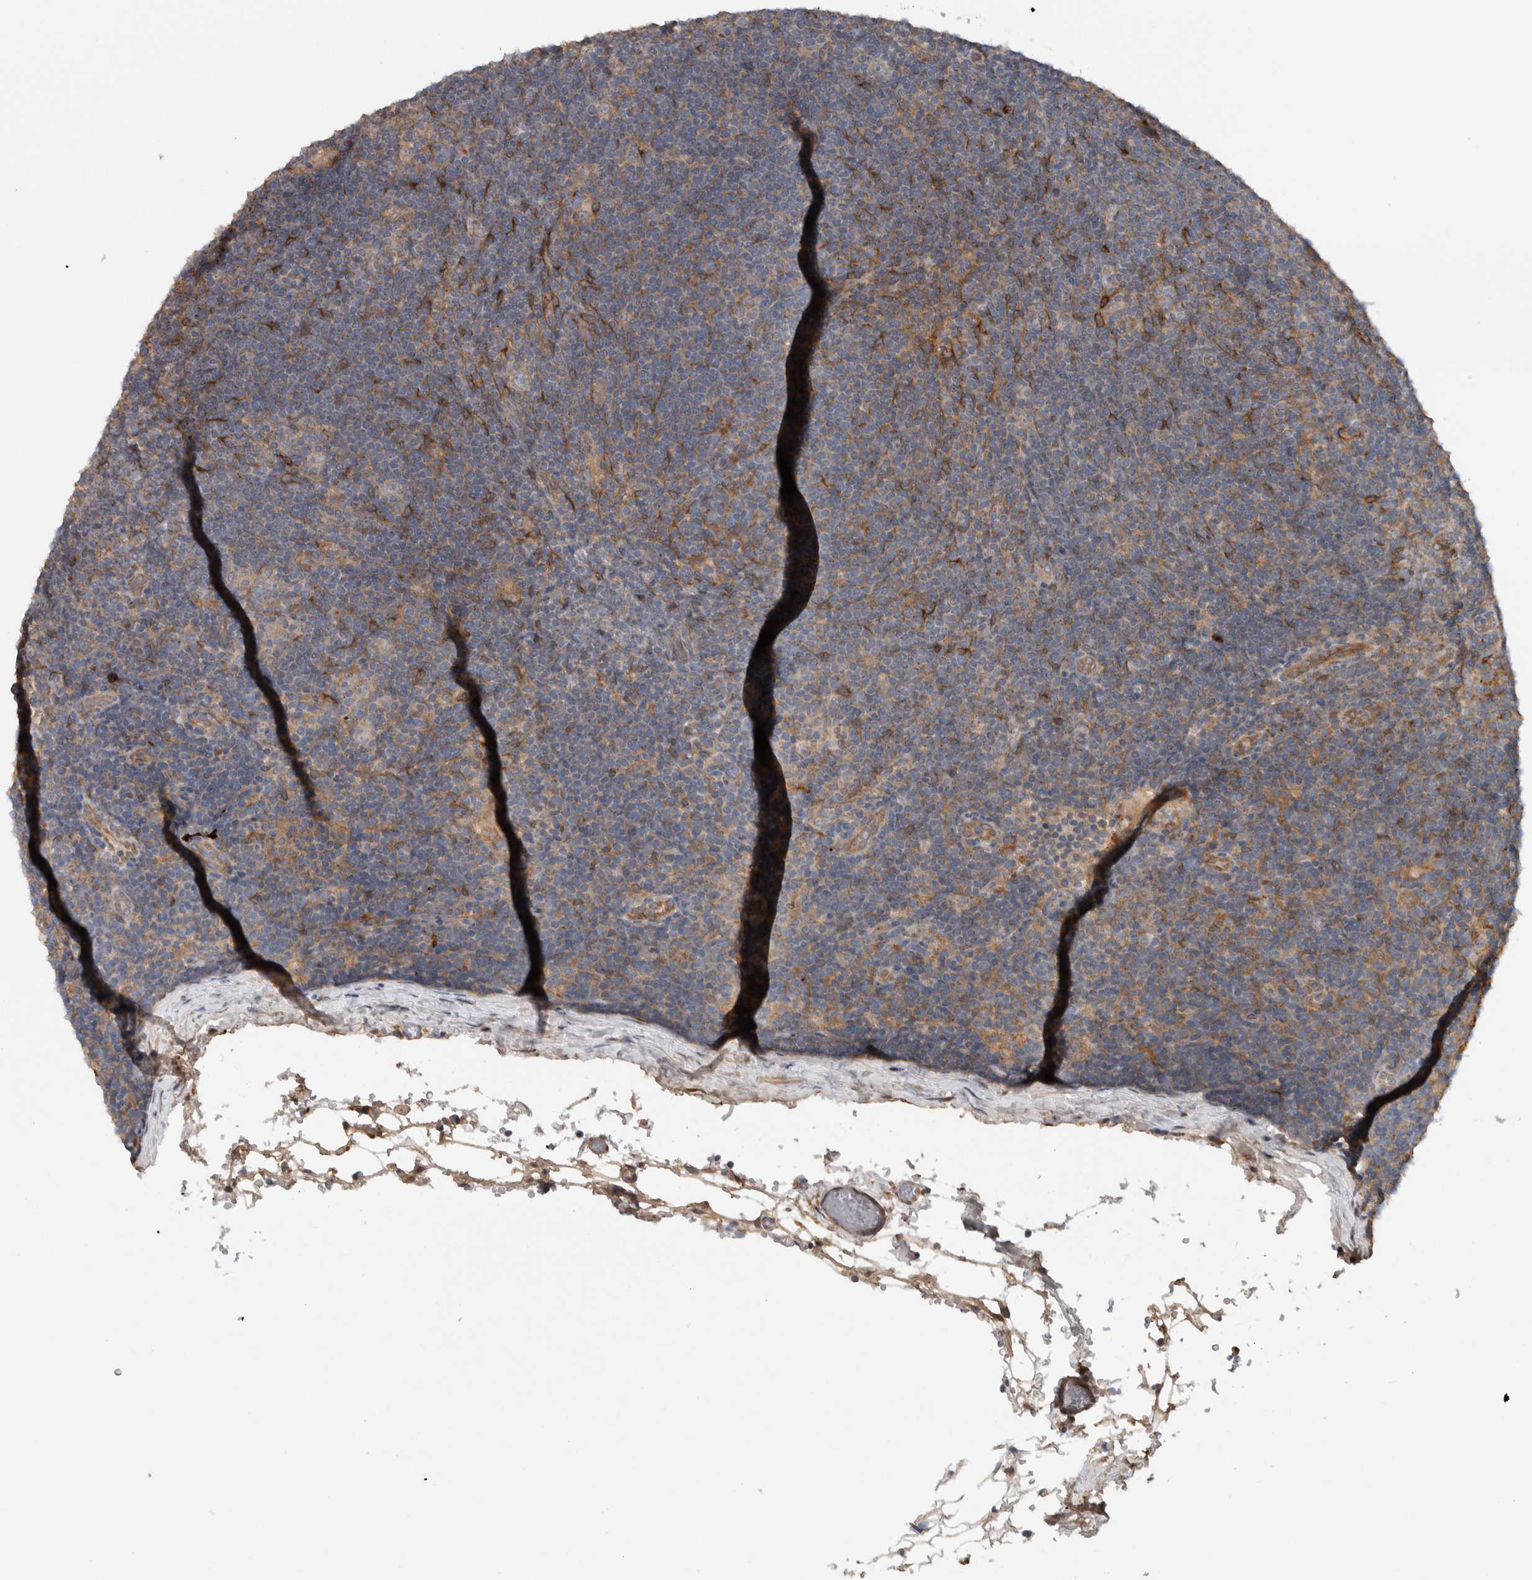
{"staining": {"intensity": "negative", "quantity": "none", "location": "none"}, "tissue": "lymphoma", "cell_type": "Tumor cells", "image_type": "cancer", "snomed": [{"axis": "morphology", "description": "Hodgkin's disease, NOS"}, {"axis": "topography", "description": "Lymph node"}], "caption": "Tumor cells show no significant protein staining in Hodgkin's disease.", "gene": "TARBP1", "patient": {"sex": "female", "age": 57}}